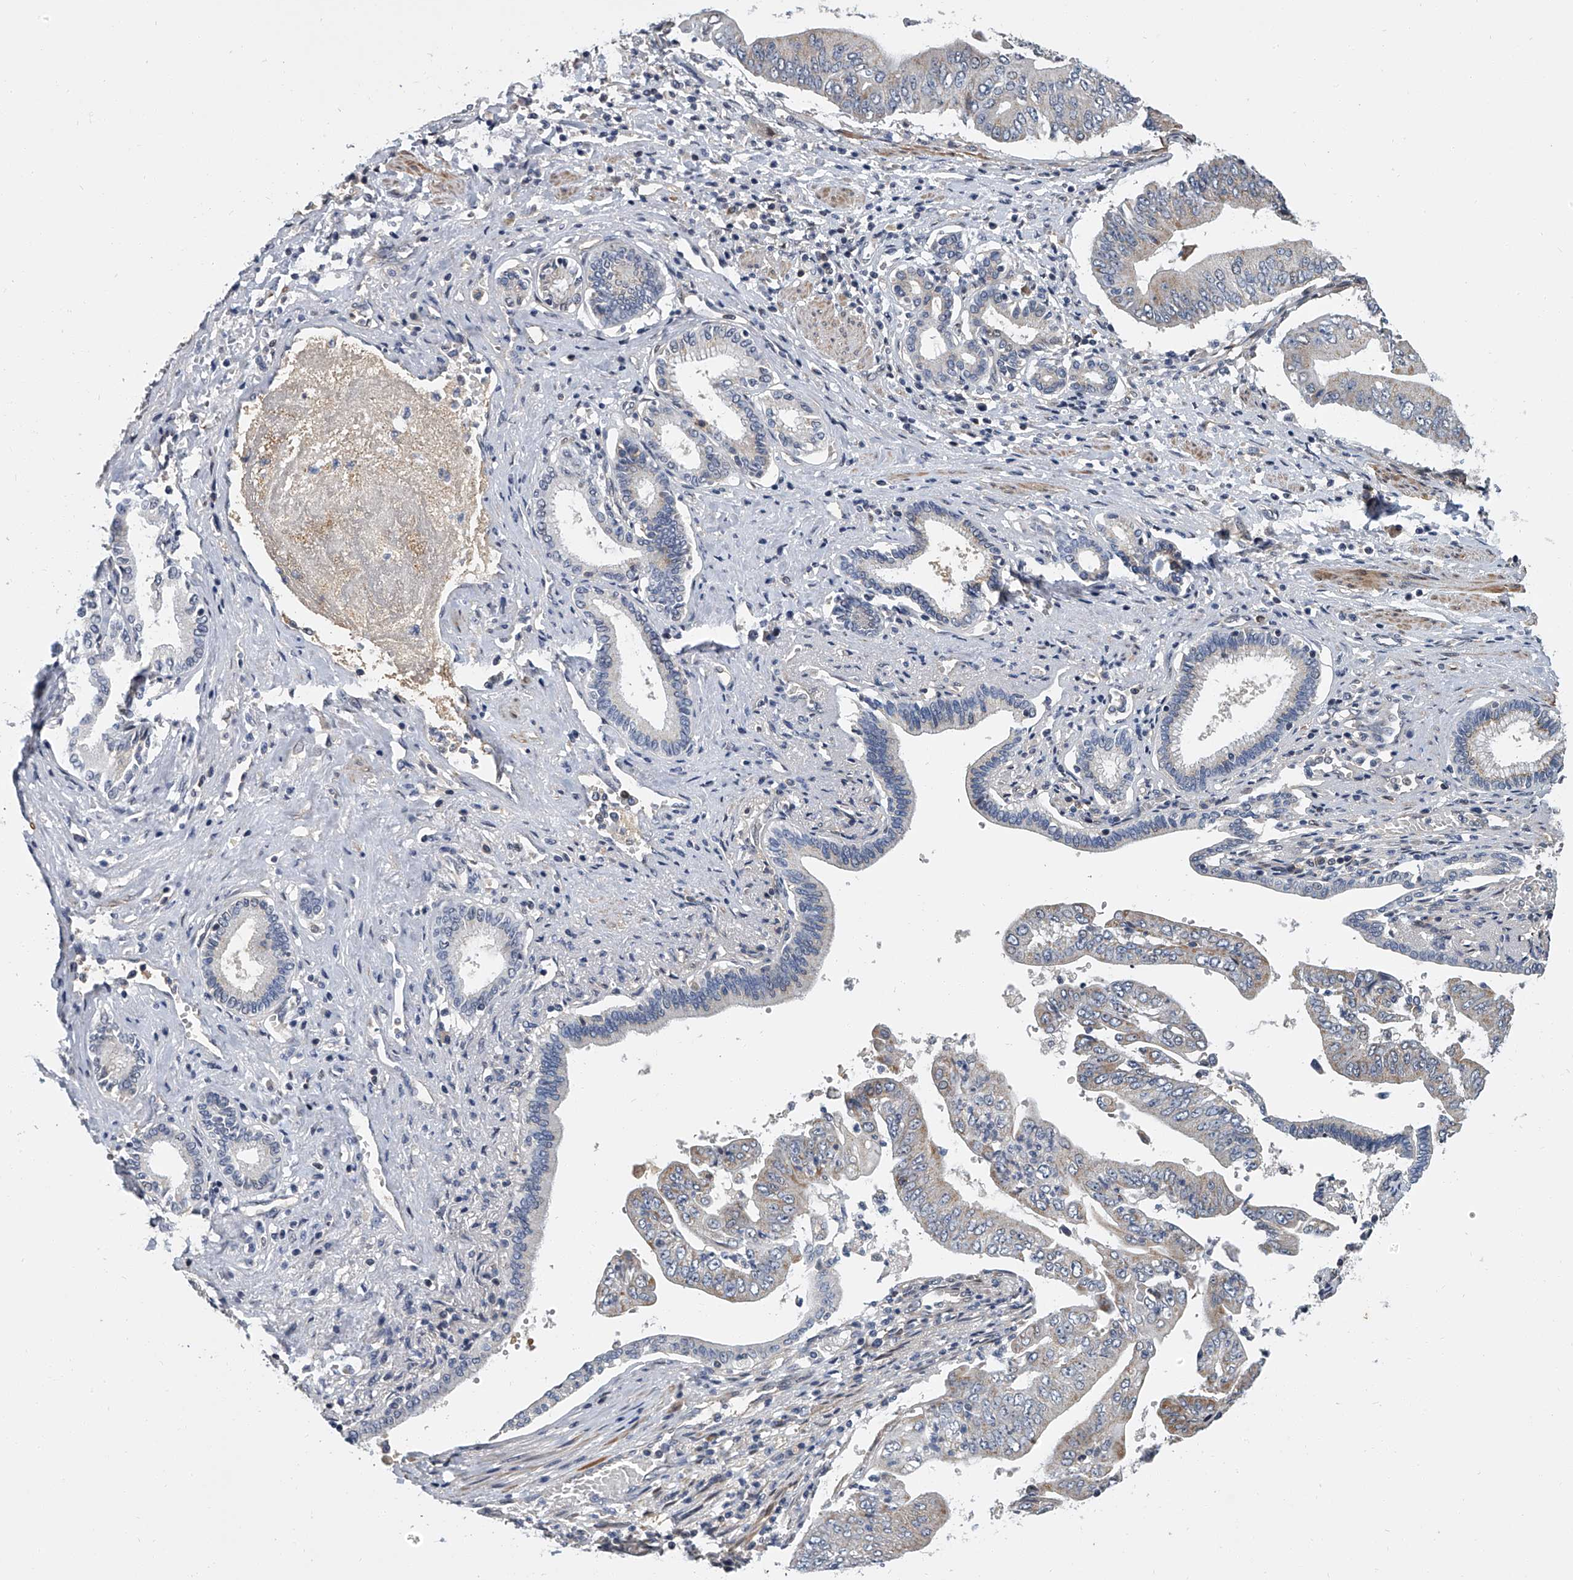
{"staining": {"intensity": "weak", "quantity": "<25%", "location": "cytoplasmic/membranous"}, "tissue": "pancreatic cancer", "cell_type": "Tumor cells", "image_type": "cancer", "snomed": [{"axis": "morphology", "description": "Adenocarcinoma, NOS"}, {"axis": "topography", "description": "Pancreas"}], "caption": "Protein analysis of pancreatic cancer reveals no significant positivity in tumor cells.", "gene": "CD200", "patient": {"sex": "female", "age": 77}}